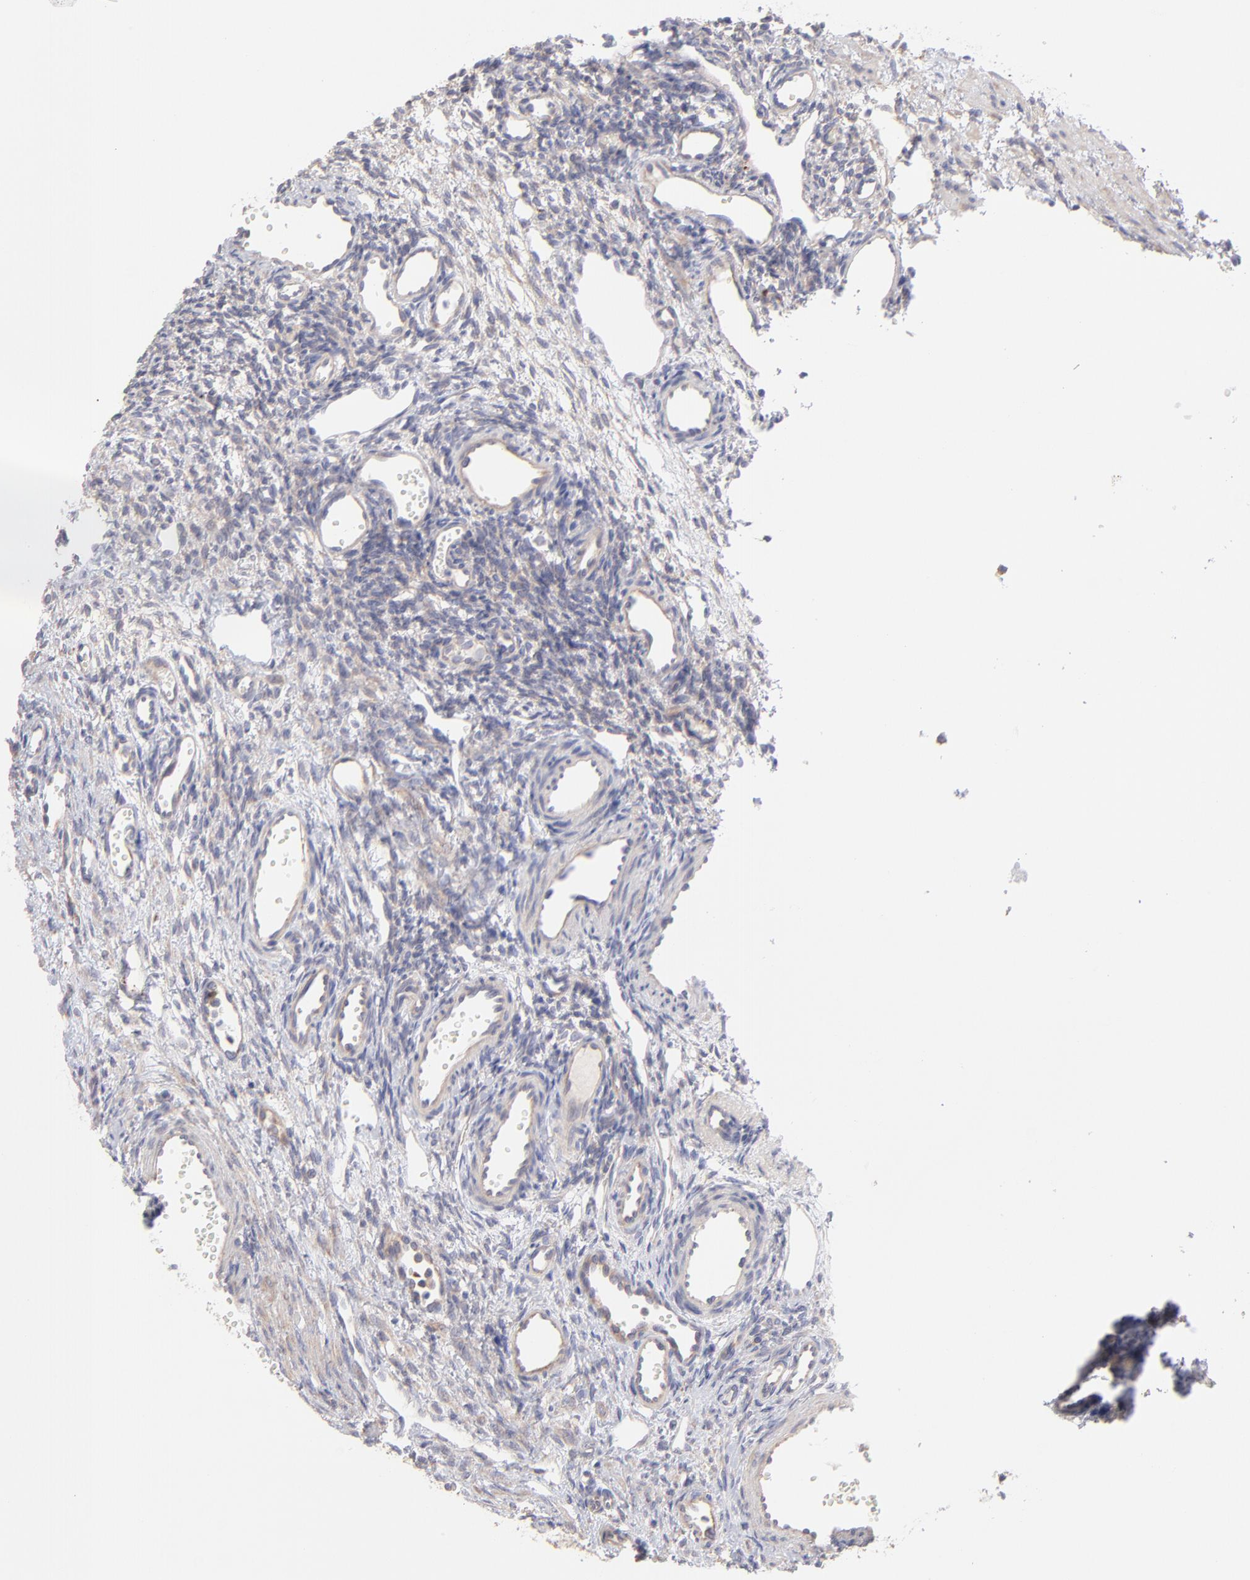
{"staining": {"intensity": "negative", "quantity": "none", "location": "none"}, "tissue": "ovary", "cell_type": "Ovarian stroma cells", "image_type": "normal", "snomed": [{"axis": "morphology", "description": "Normal tissue, NOS"}, {"axis": "topography", "description": "Ovary"}], "caption": "The photomicrograph demonstrates no staining of ovarian stroma cells in unremarkable ovary. (DAB immunohistochemistry (IHC) with hematoxylin counter stain).", "gene": "RPLP0", "patient": {"sex": "female", "age": 33}}